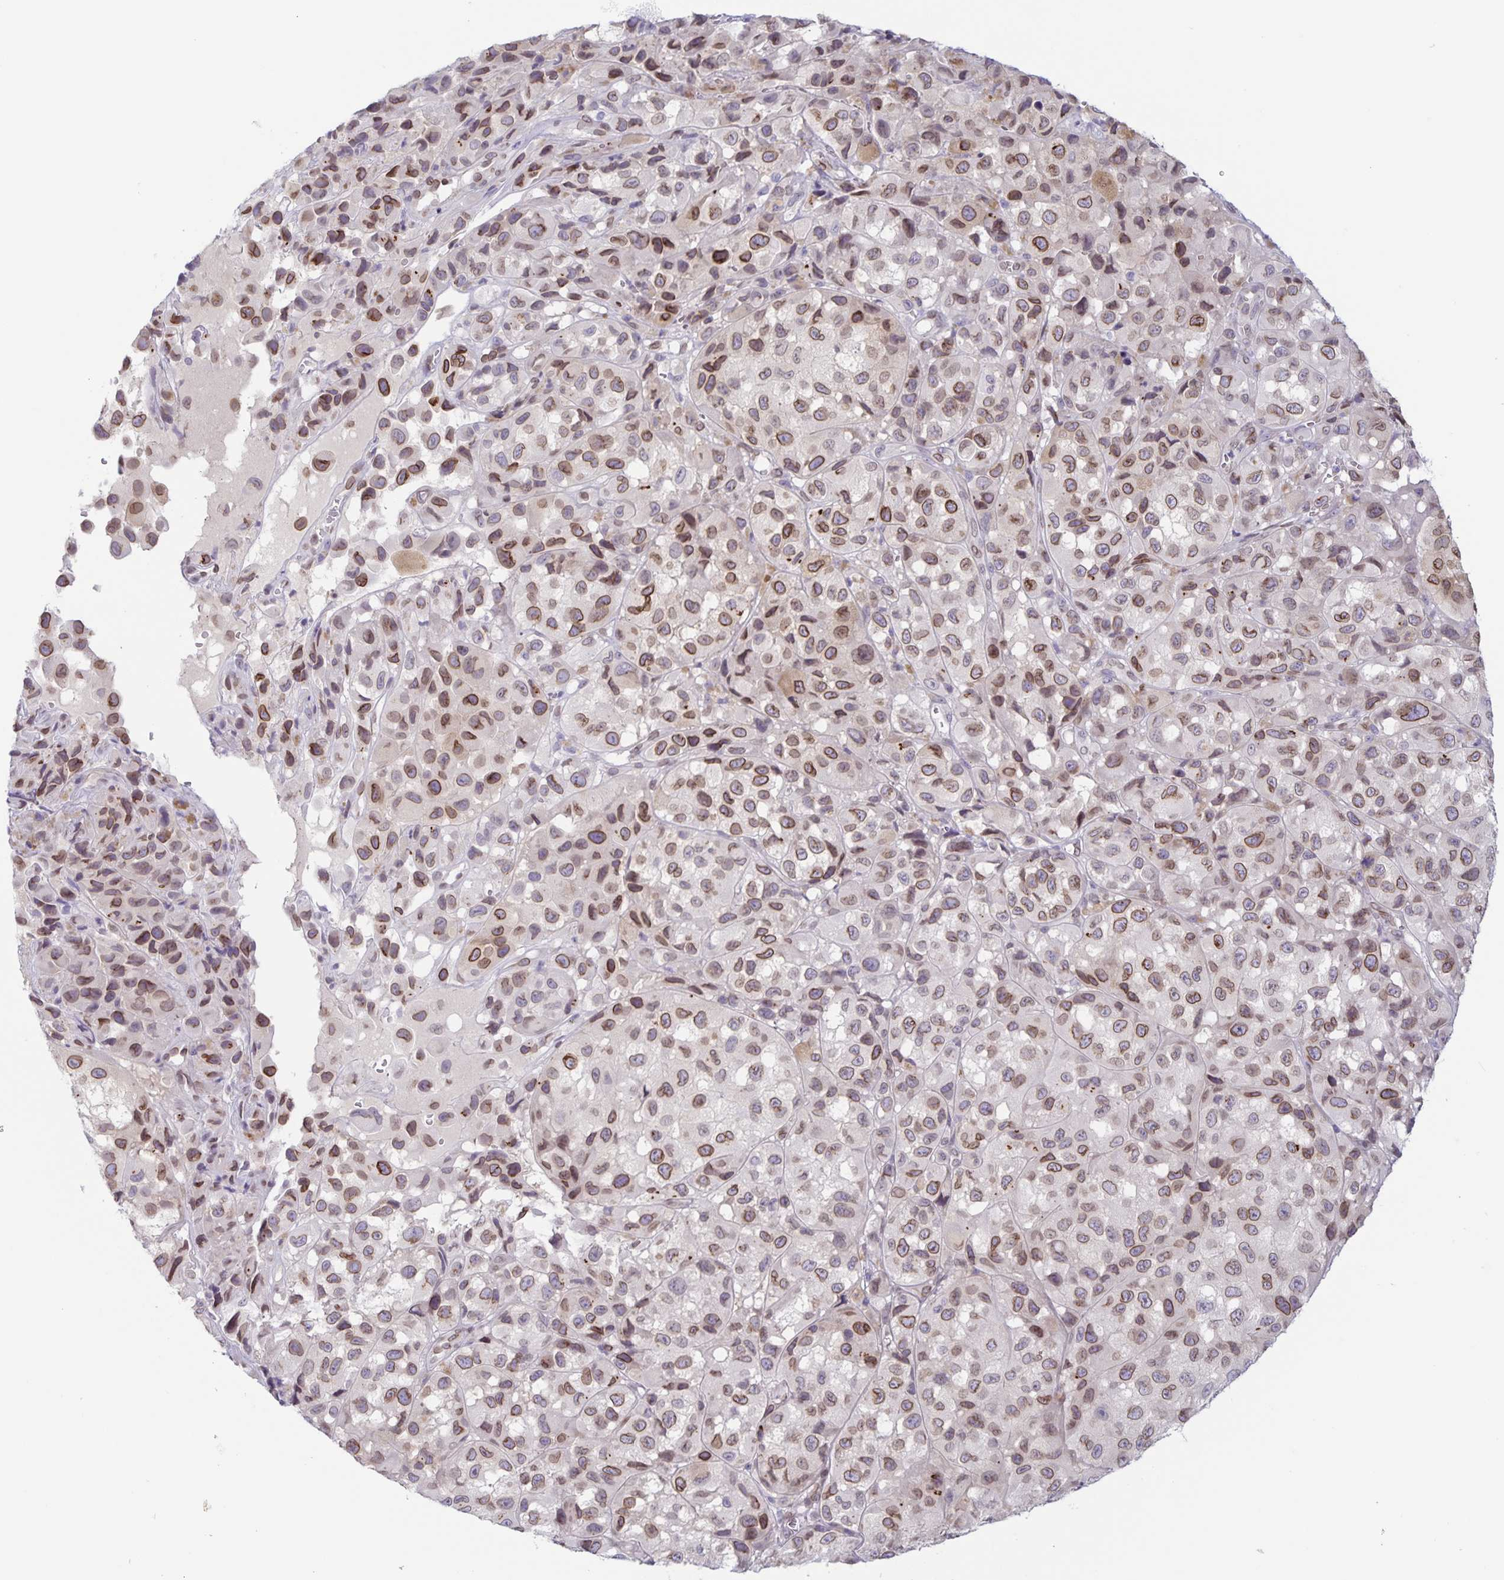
{"staining": {"intensity": "strong", "quantity": "25%-75%", "location": "cytoplasmic/membranous,nuclear"}, "tissue": "melanoma", "cell_type": "Tumor cells", "image_type": "cancer", "snomed": [{"axis": "morphology", "description": "Malignant melanoma, NOS"}, {"axis": "topography", "description": "Skin"}], "caption": "This image demonstrates melanoma stained with immunohistochemistry (IHC) to label a protein in brown. The cytoplasmic/membranous and nuclear of tumor cells show strong positivity for the protein. Nuclei are counter-stained blue.", "gene": "SYNE2", "patient": {"sex": "male", "age": 93}}